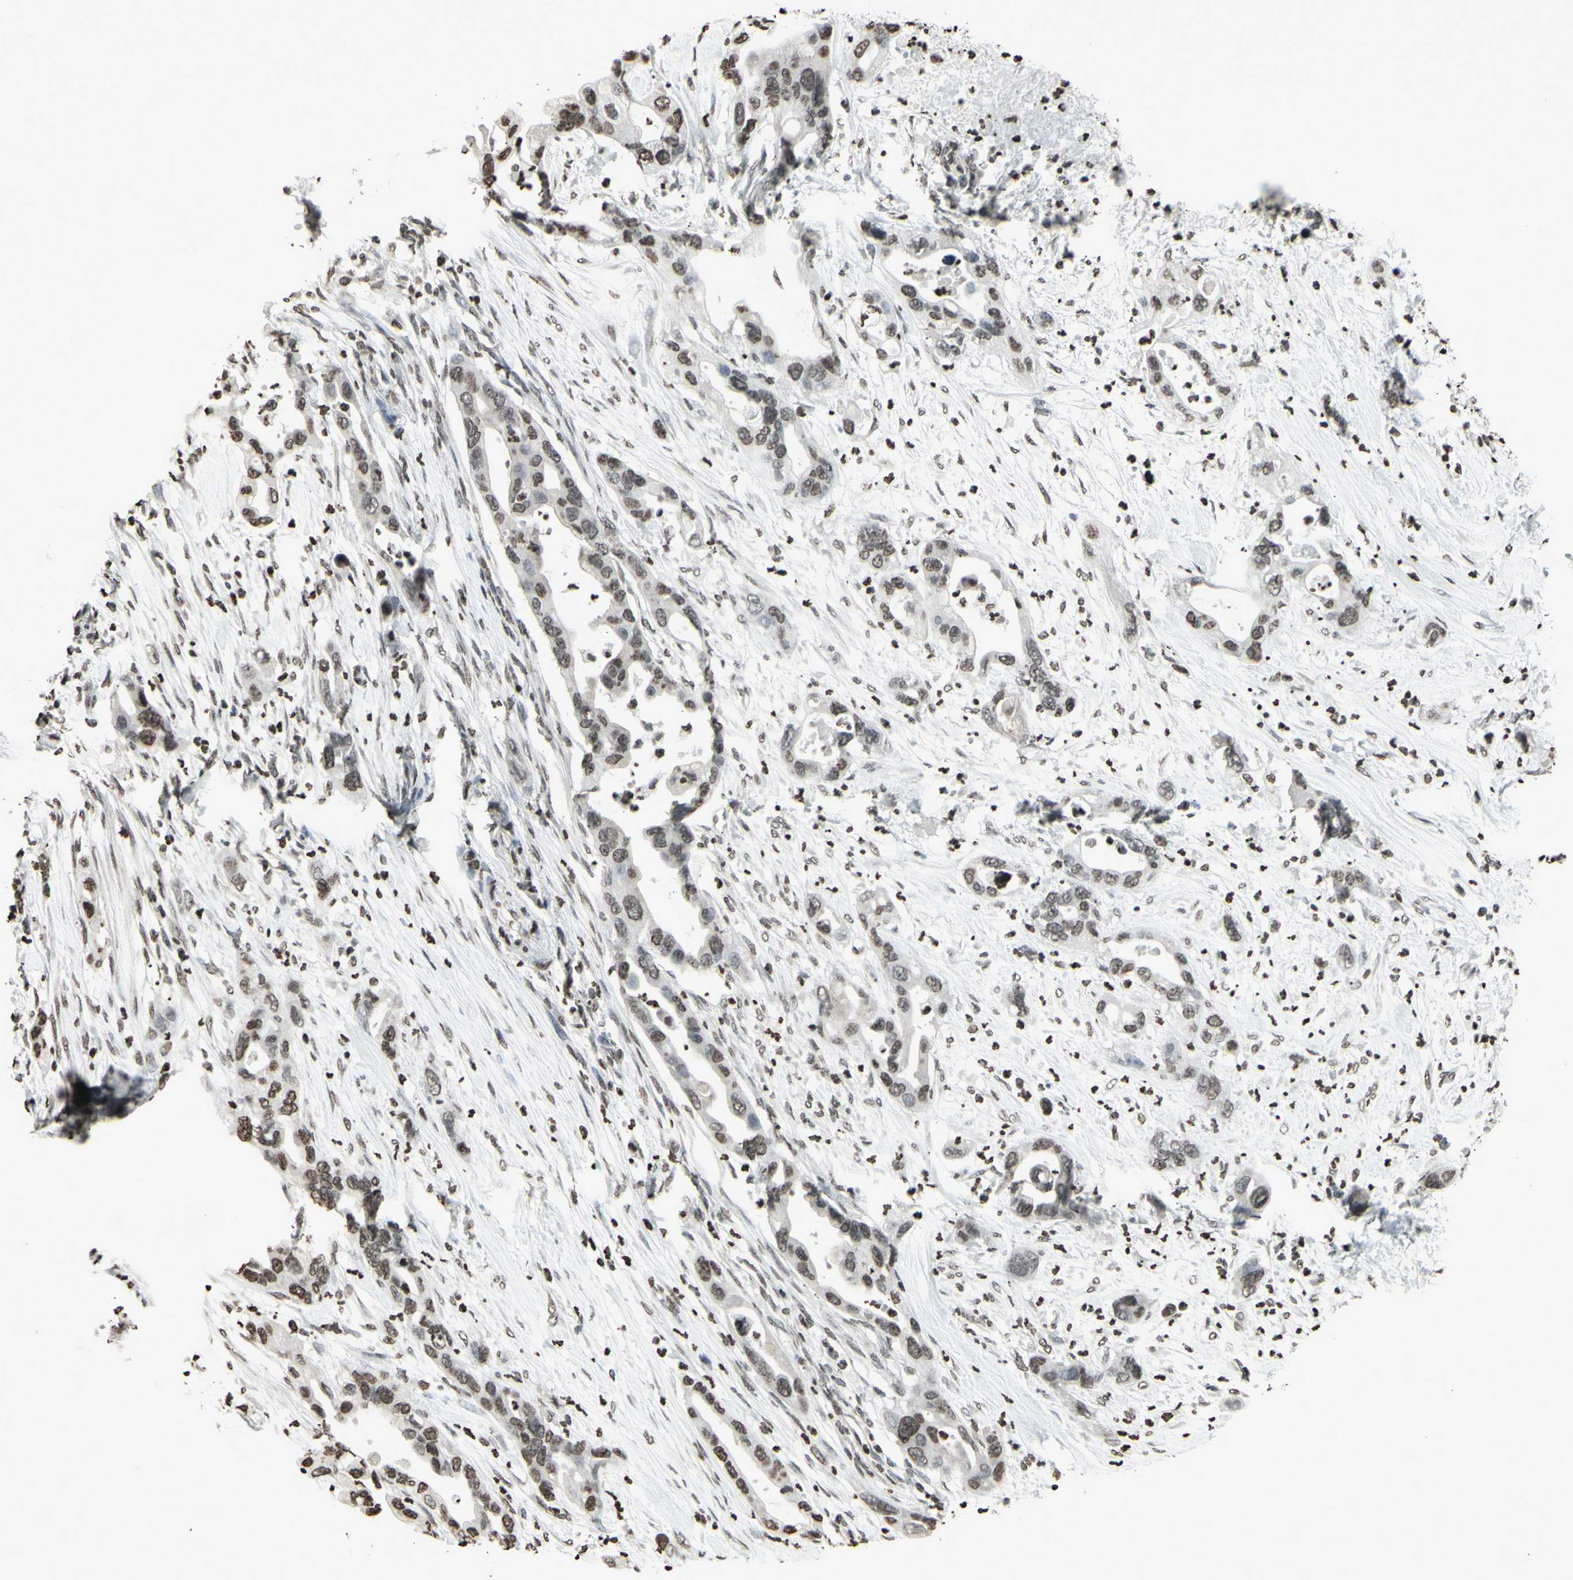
{"staining": {"intensity": "weak", "quantity": "25%-75%", "location": "nuclear"}, "tissue": "pancreatic cancer", "cell_type": "Tumor cells", "image_type": "cancer", "snomed": [{"axis": "morphology", "description": "Adenocarcinoma, NOS"}, {"axis": "topography", "description": "Pancreas"}], "caption": "IHC histopathology image of adenocarcinoma (pancreatic) stained for a protein (brown), which shows low levels of weak nuclear positivity in about 25%-75% of tumor cells.", "gene": "CD79B", "patient": {"sex": "female", "age": 71}}